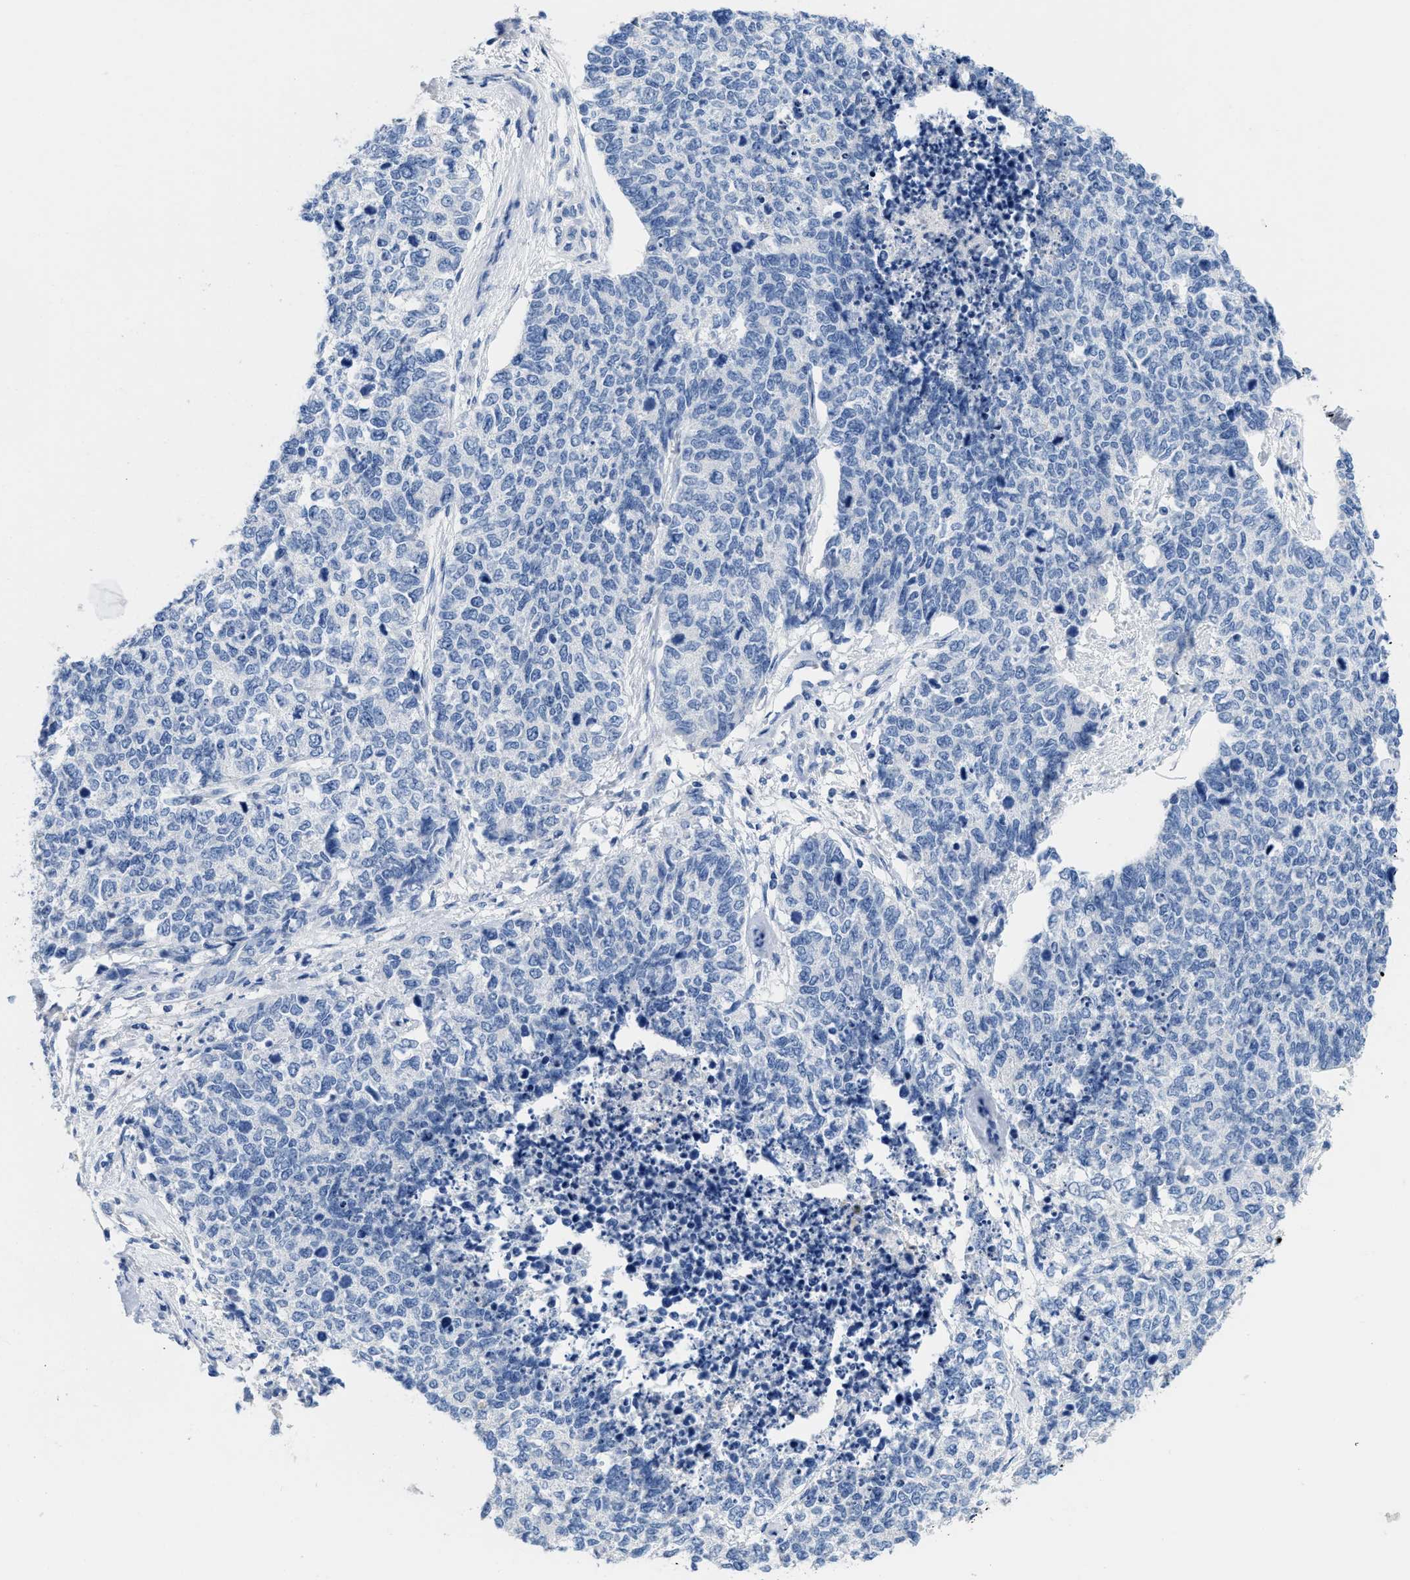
{"staining": {"intensity": "negative", "quantity": "none", "location": "none"}, "tissue": "cervical cancer", "cell_type": "Tumor cells", "image_type": "cancer", "snomed": [{"axis": "morphology", "description": "Squamous cell carcinoma, NOS"}, {"axis": "topography", "description": "Cervix"}], "caption": "The micrograph exhibits no significant expression in tumor cells of cervical cancer (squamous cell carcinoma).", "gene": "CR1", "patient": {"sex": "female", "age": 63}}